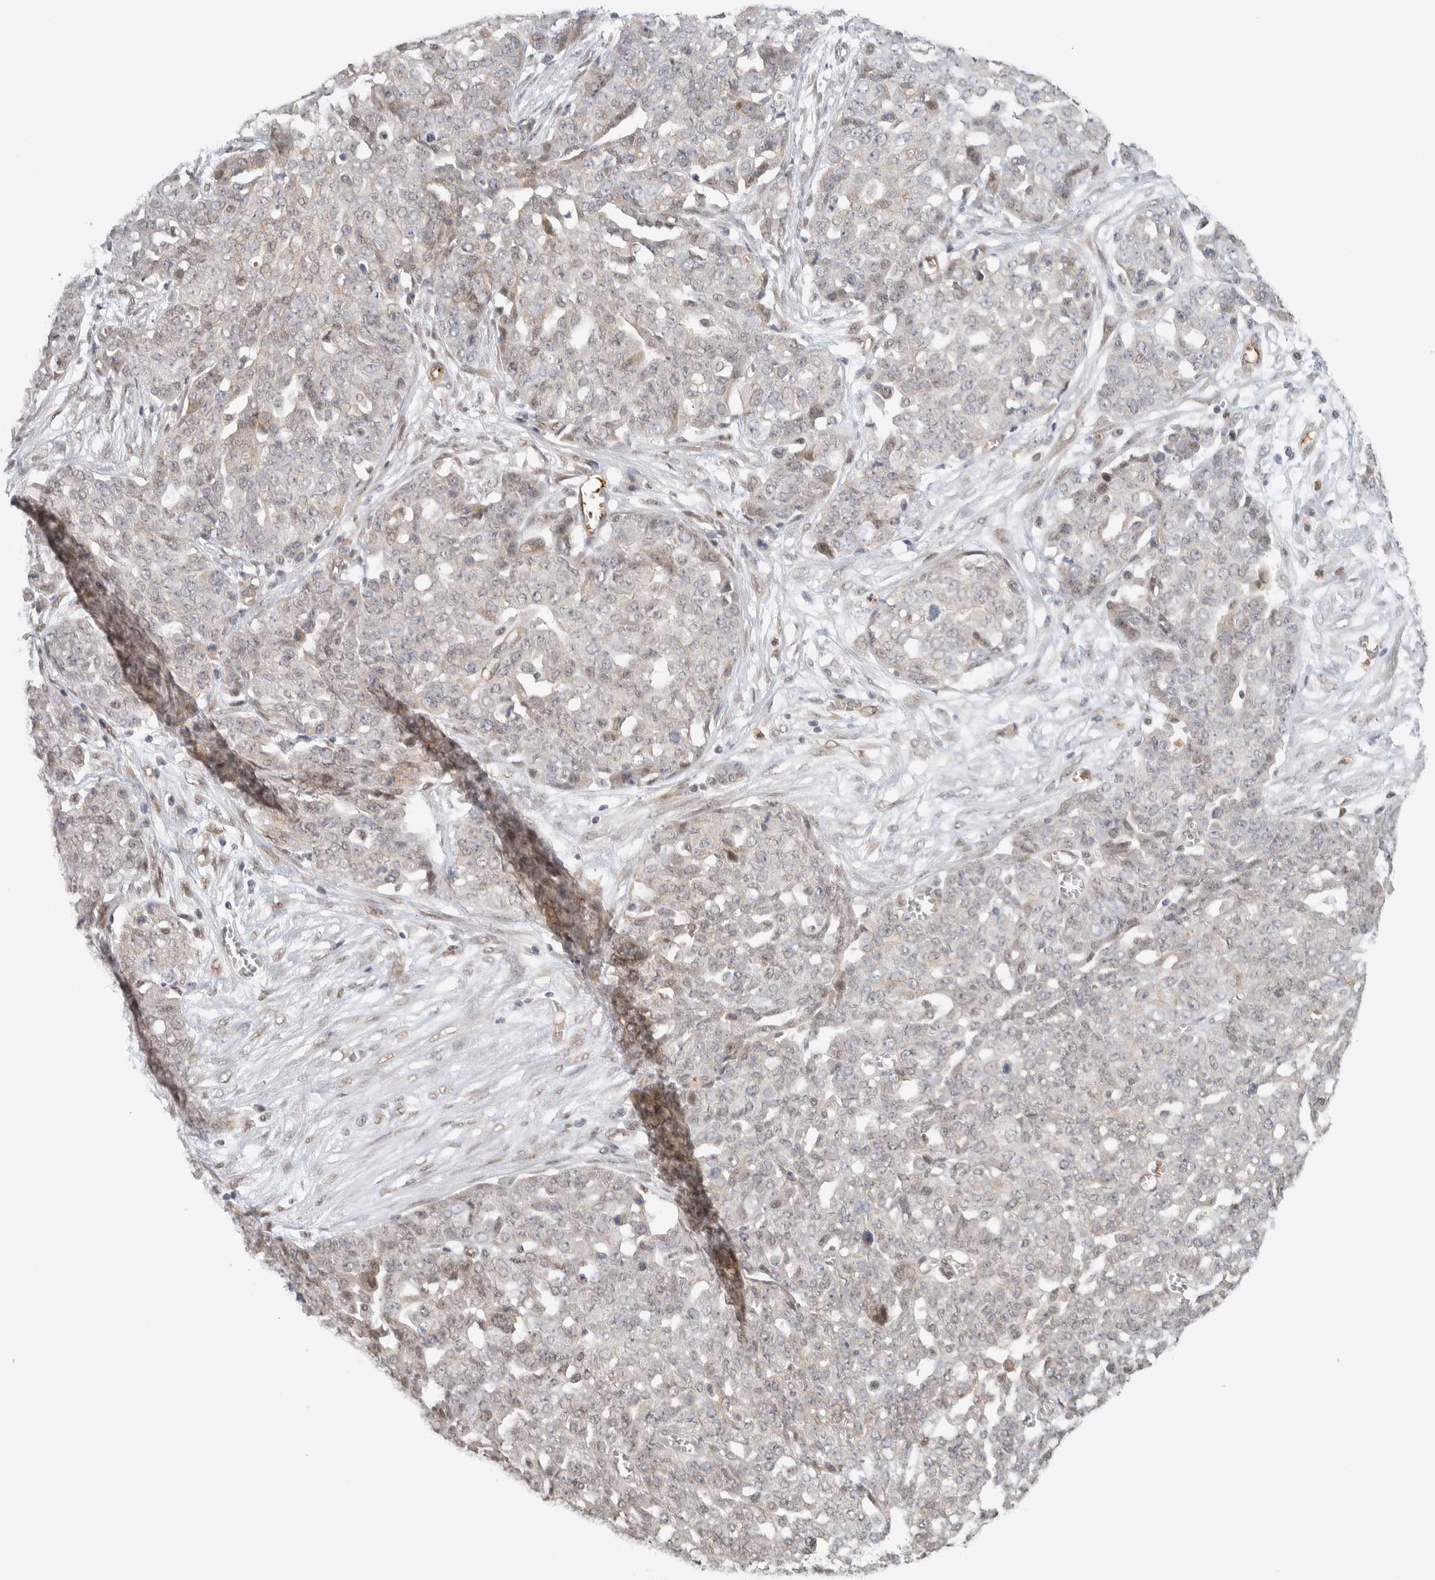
{"staining": {"intensity": "negative", "quantity": "none", "location": "none"}, "tissue": "ovarian cancer", "cell_type": "Tumor cells", "image_type": "cancer", "snomed": [{"axis": "morphology", "description": "Cystadenocarcinoma, serous, NOS"}, {"axis": "topography", "description": "Soft tissue"}, {"axis": "topography", "description": "Ovary"}], "caption": "The photomicrograph exhibits no significant positivity in tumor cells of serous cystadenocarcinoma (ovarian).", "gene": "ZBTB2", "patient": {"sex": "female", "age": 57}}